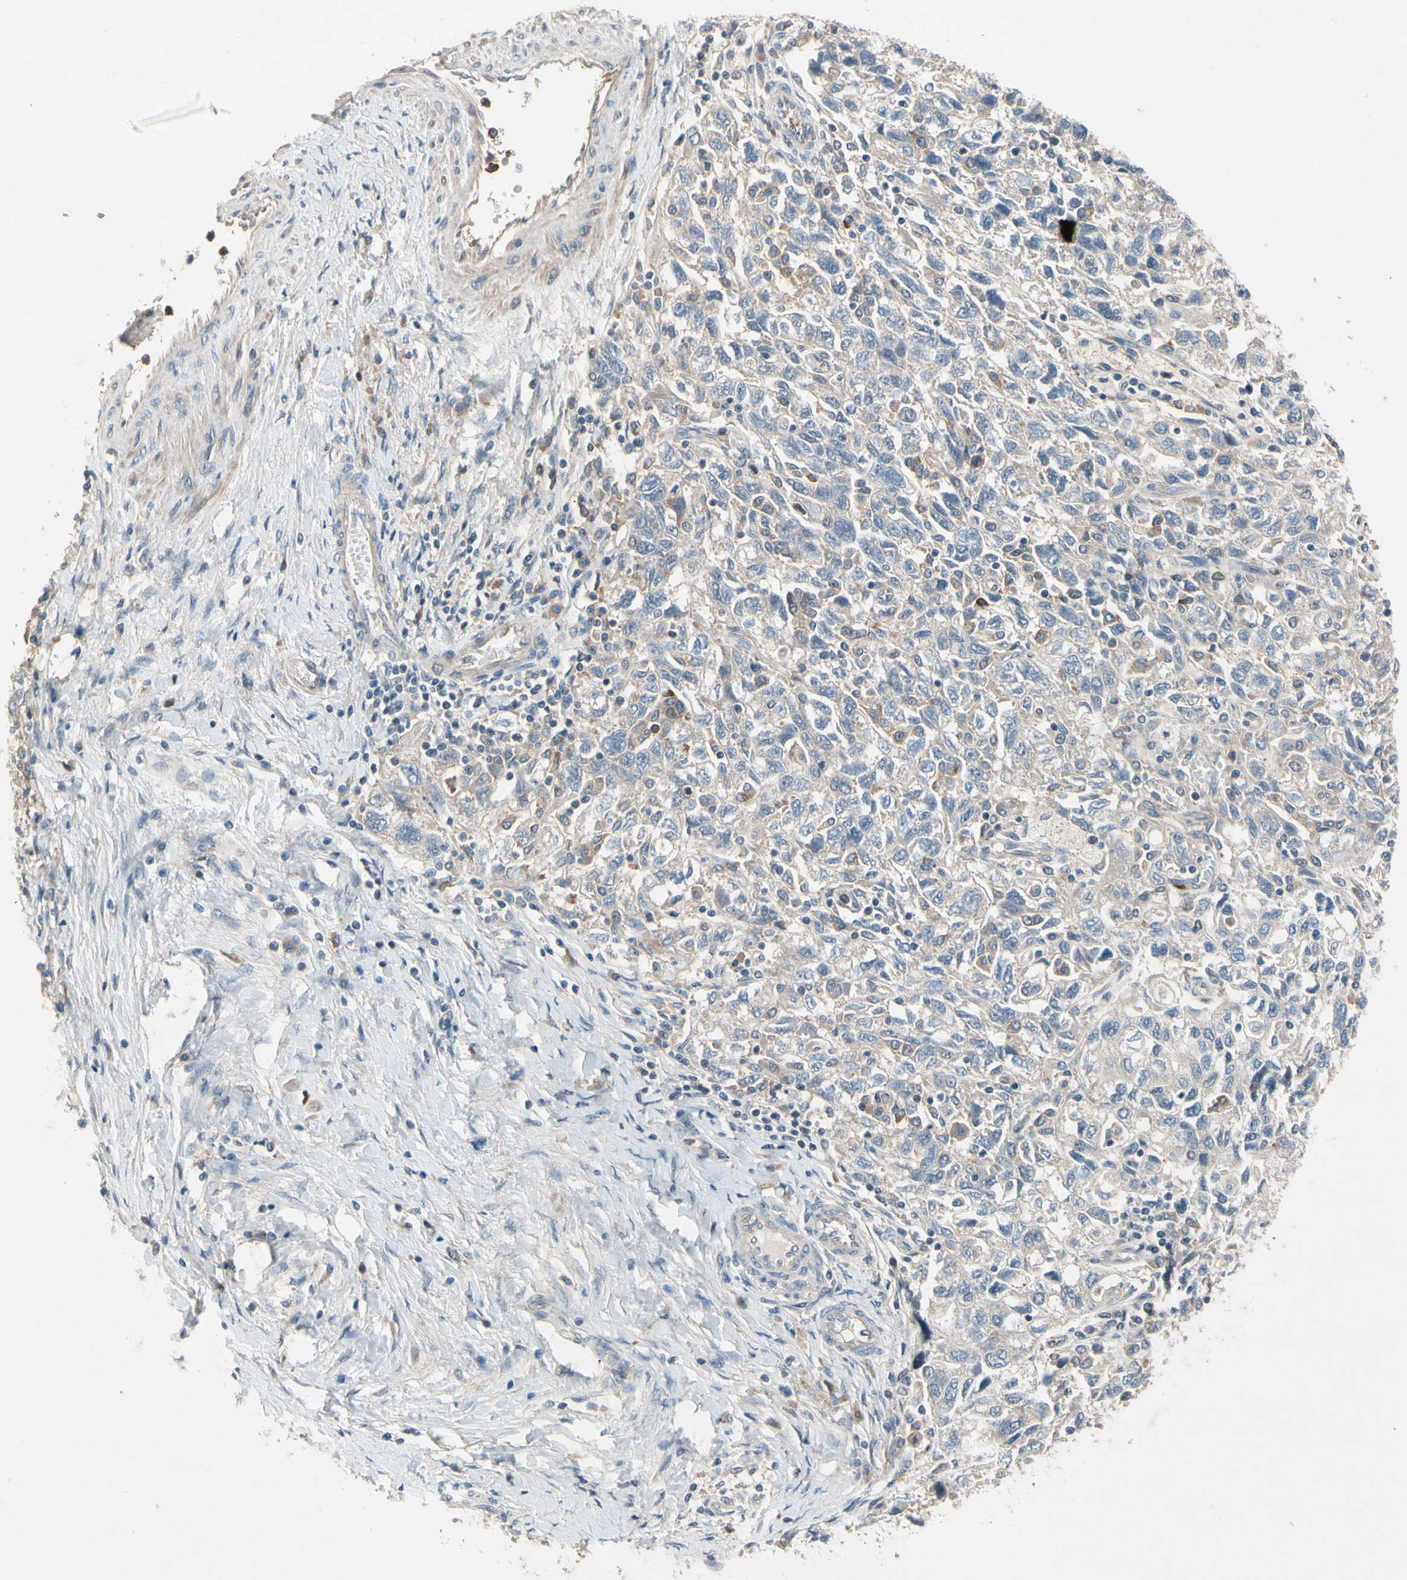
{"staining": {"intensity": "negative", "quantity": "none", "location": "none"}, "tissue": "ovarian cancer", "cell_type": "Tumor cells", "image_type": "cancer", "snomed": [{"axis": "morphology", "description": "Carcinoma, NOS"}, {"axis": "morphology", "description": "Cystadenocarcinoma, serous, NOS"}, {"axis": "topography", "description": "Ovary"}], "caption": "Ovarian cancer stained for a protein using immunohistochemistry (IHC) exhibits no staining tumor cells.", "gene": "SIGLEC5", "patient": {"sex": "female", "age": 69}}